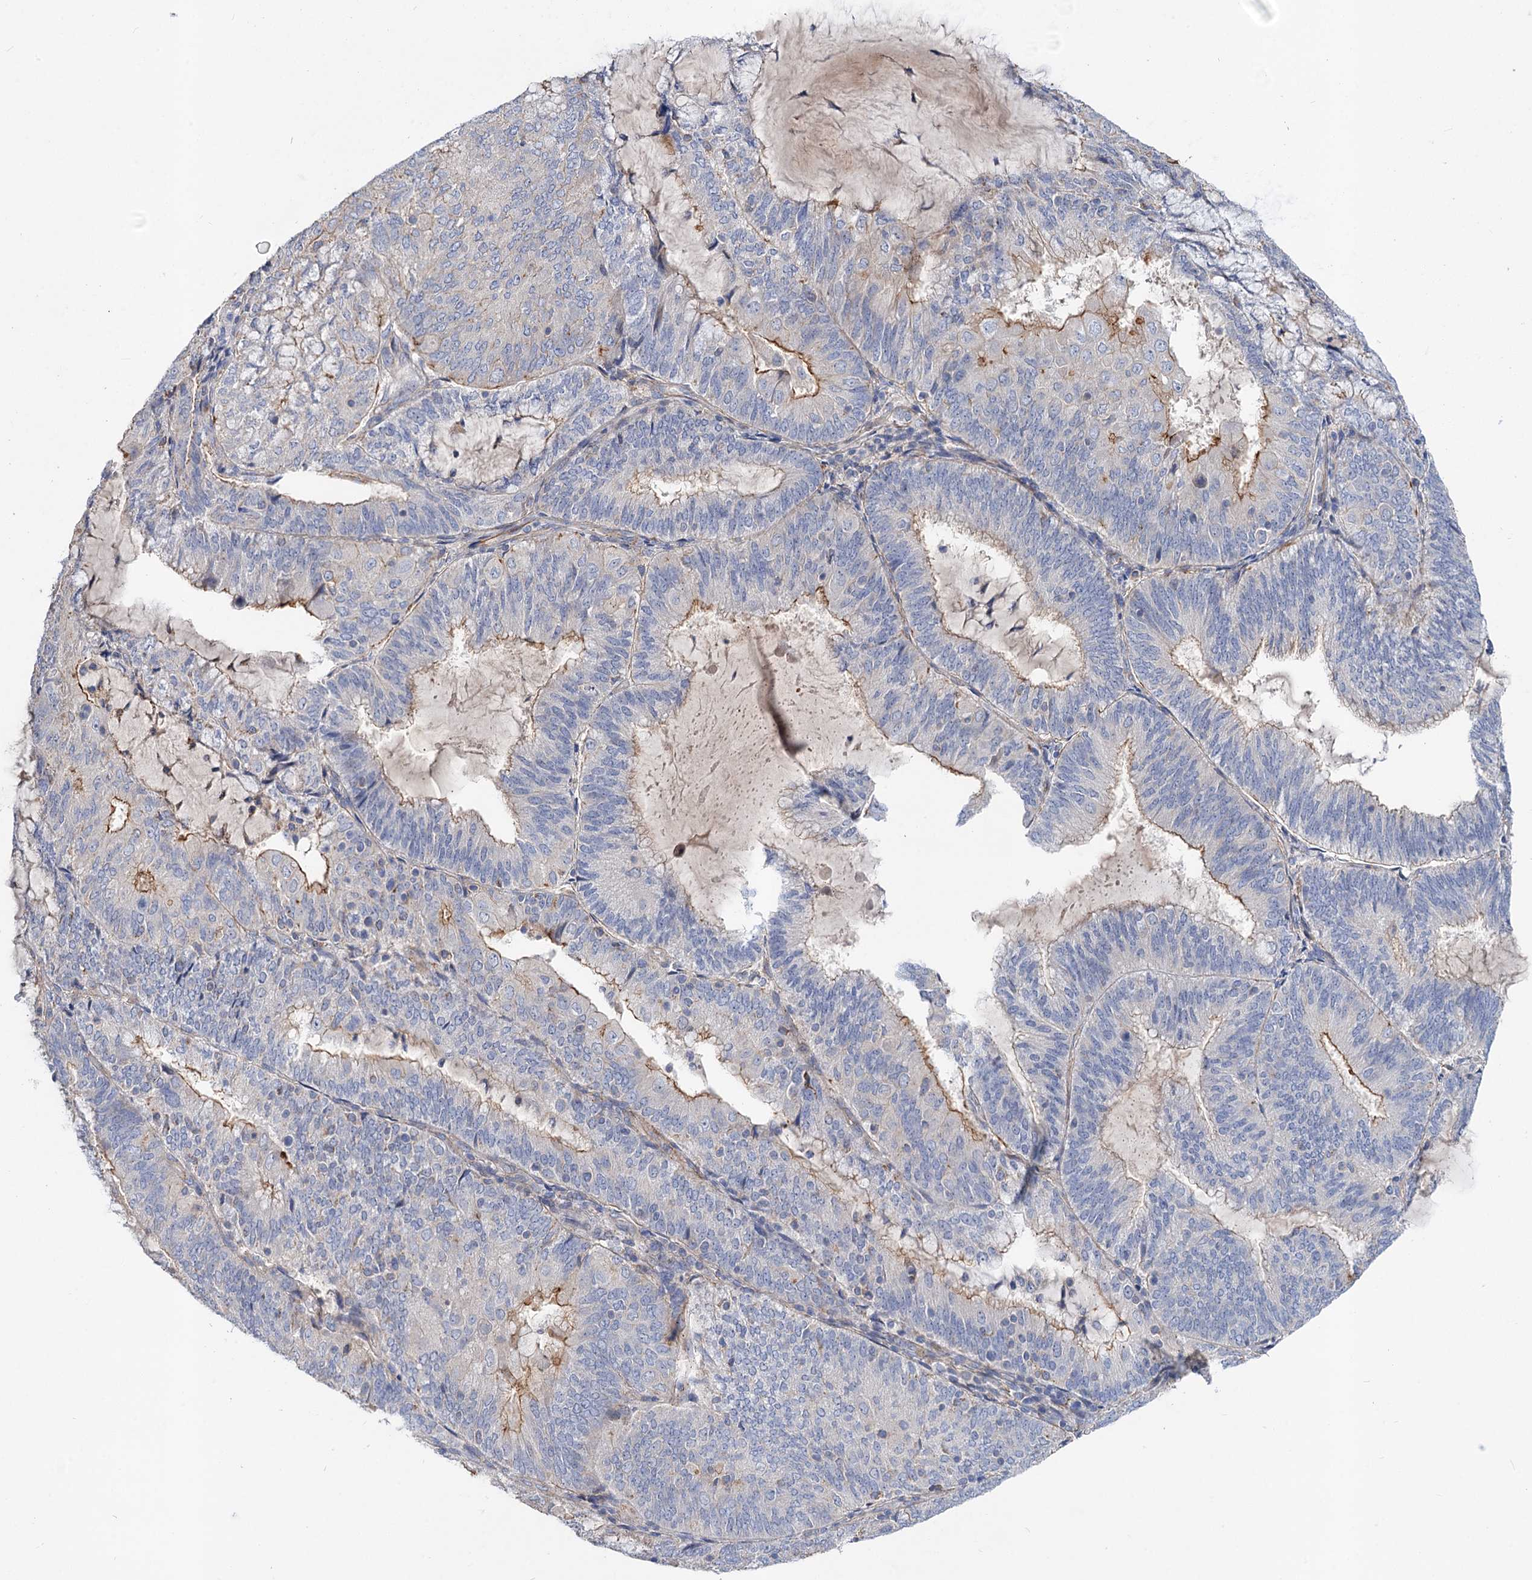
{"staining": {"intensity": "moderate", "quantity": "<25%", "location": "cytoplasmic/membranous"}, "tissue": "endometrial cancer", "cell_type": "Tumor cells", "image_type": "cancer", "snomed": [{"axis": "morphology", "description": "Adenocarcinoma, NOS"}, {"axis": "topography", "description": "Endometrium"}], "caption": "A low amount of moderate cytoplasmic/membranous expression is identified in about <25% of tumor cells in endometrial cancer (adenocarcinoma) tissue.", "gene": "NUDCD2", "patient": {"sex": "female", "age": 81}}